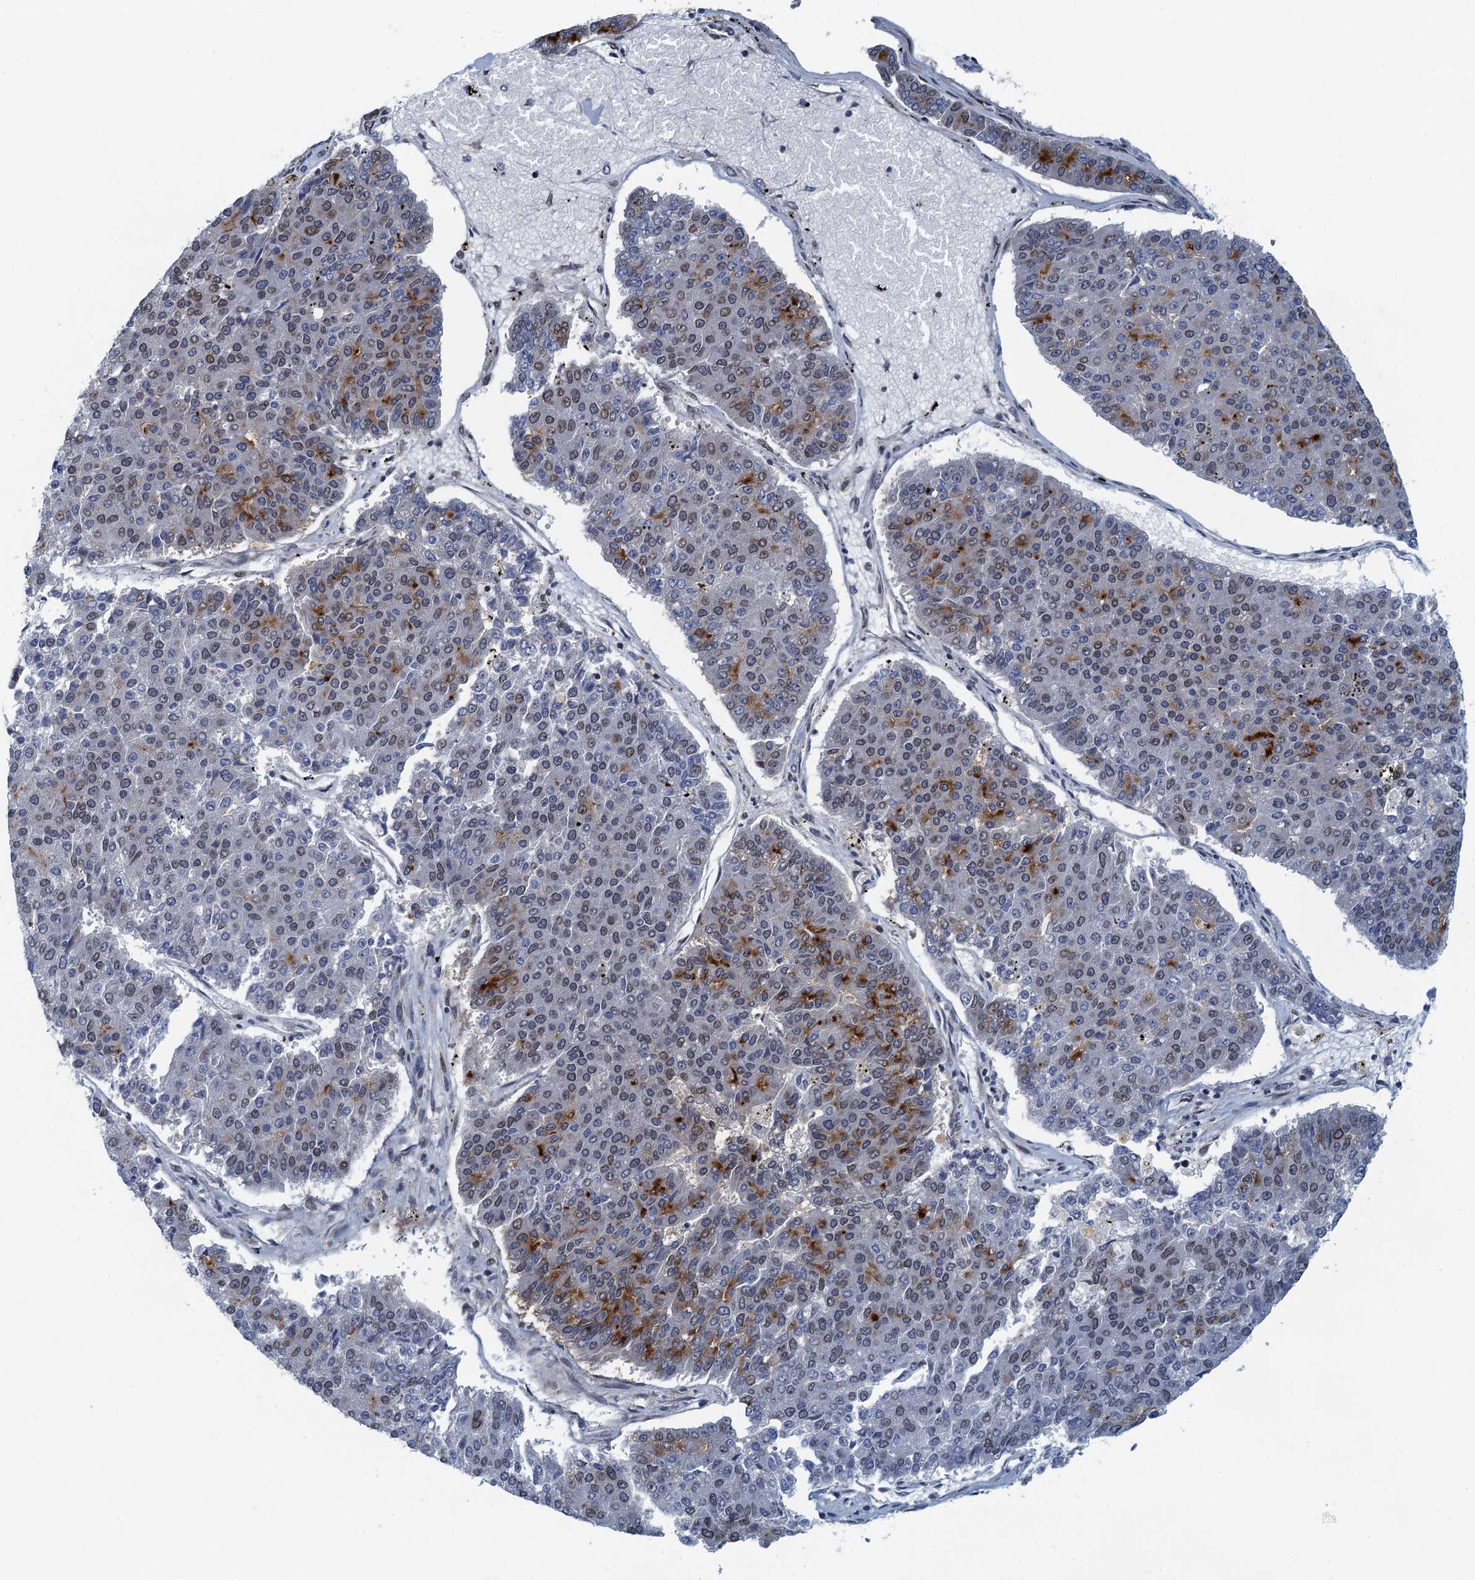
{"staining": {"intensity": "weak", "quantity": "<25%", "location": "cytoplasmic/membranous,nuclear"}, "tissue": "pancreatic cancer", "cell_type": "Tumor cells", "image_type": "cancer", "snomed": [{"axis": "morphology", "description": "Adenocarcinoma, NOS"}, {"axis": "topography", "description": "Pancreas"}], "caption": "Adenocarcinoma (pancreatic) stained for a protein using IHC shows no positivity tumor cells.", "gene": "CCDC34", "patient": {"sex": "male", "age": 50}}